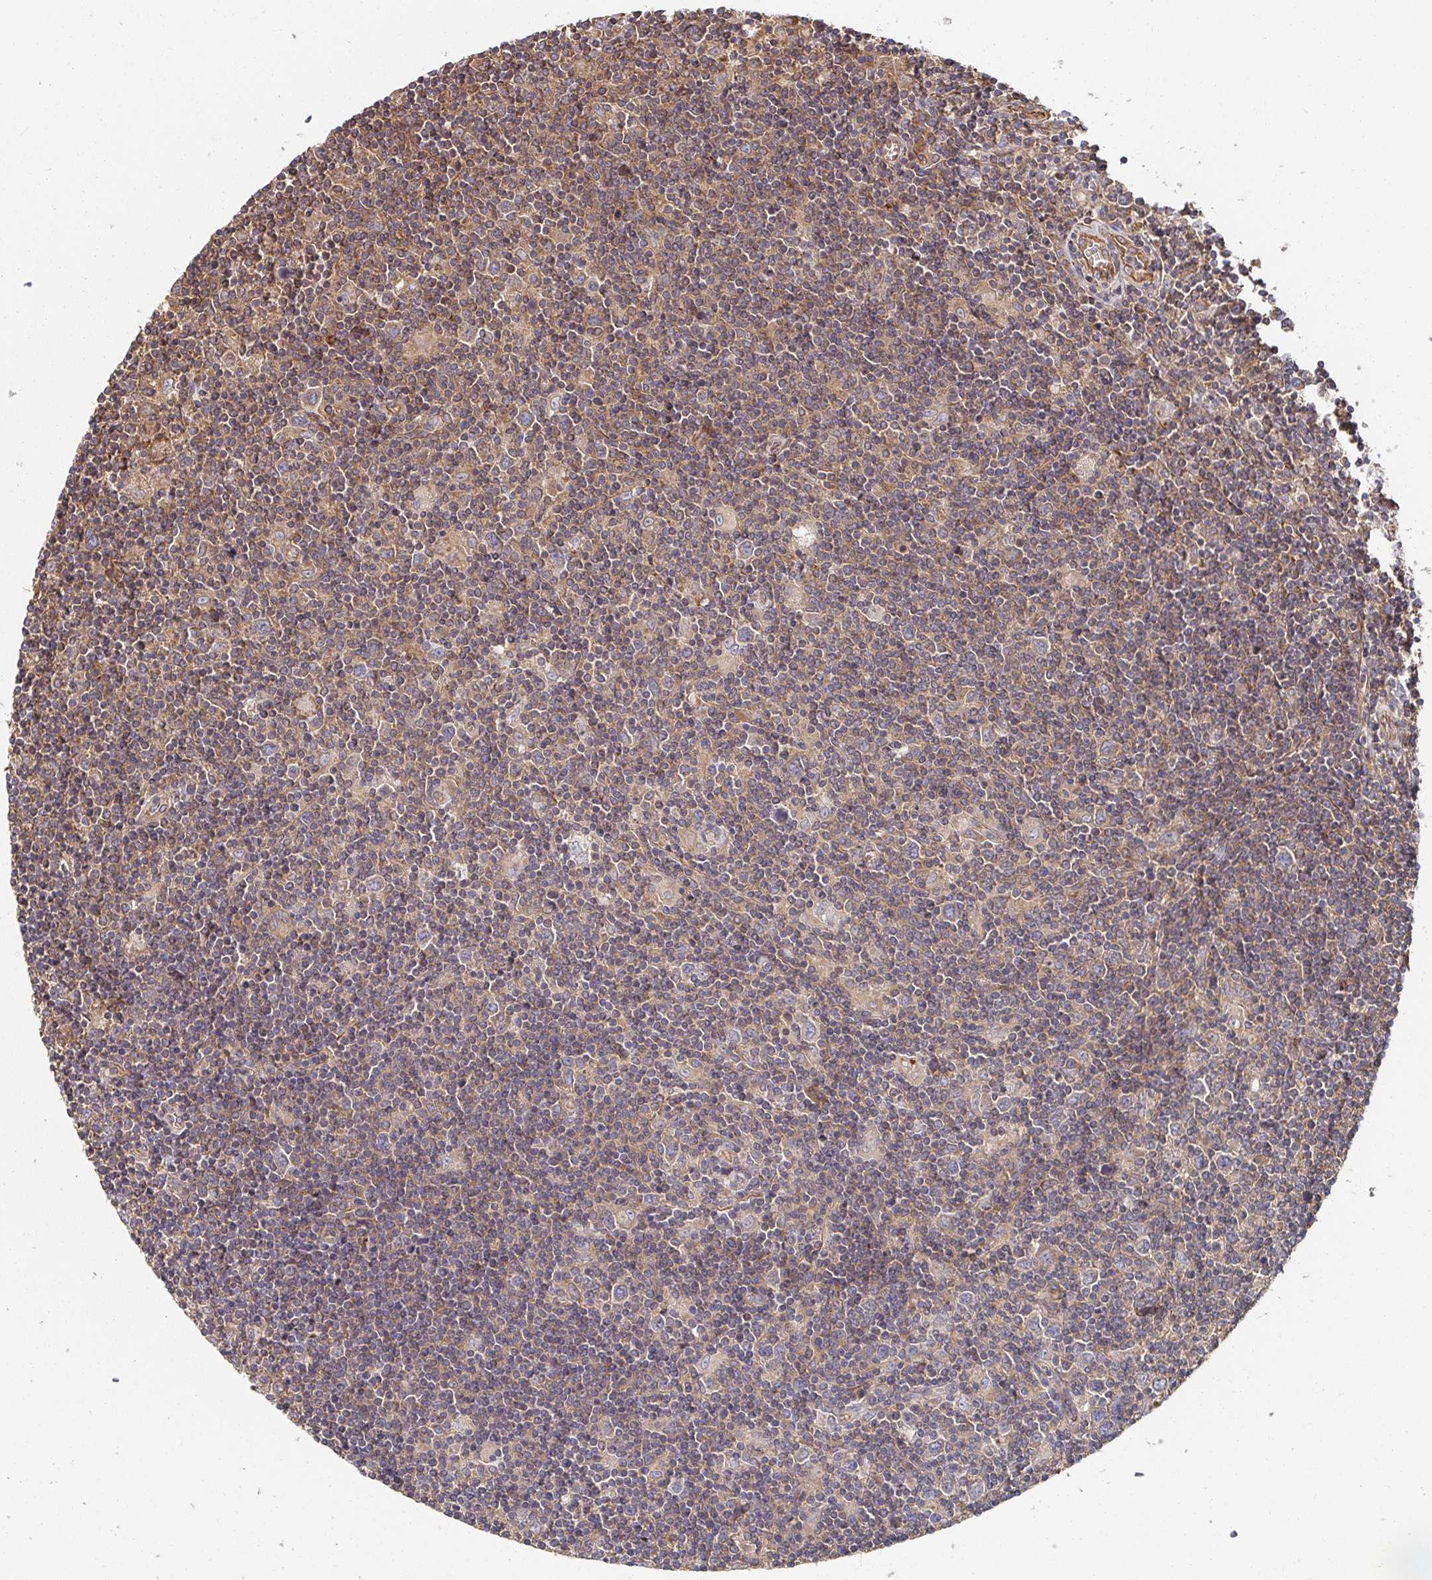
{"staining": {"intensity": "weak", "quantity": "25%-75%", "location": "cytoplasmic/membranous"}, "tissue": "lymphoma", "cell_type": "Tumor cells", "image_type": "cancer", "snomed": [{"axis": "morphology", "description": "Hodgkin's disease, NOS"}, {"axis": "topography", "description": "Lymph node"}], "caption": "Brown immunohistochemical staining in lymphoma demonstrates weak cytoplasmic/membranous positivity in about 25%-75% of tumor cells.", "gene": "APBB1", "patient": {"sex": "male", "age": 40}}